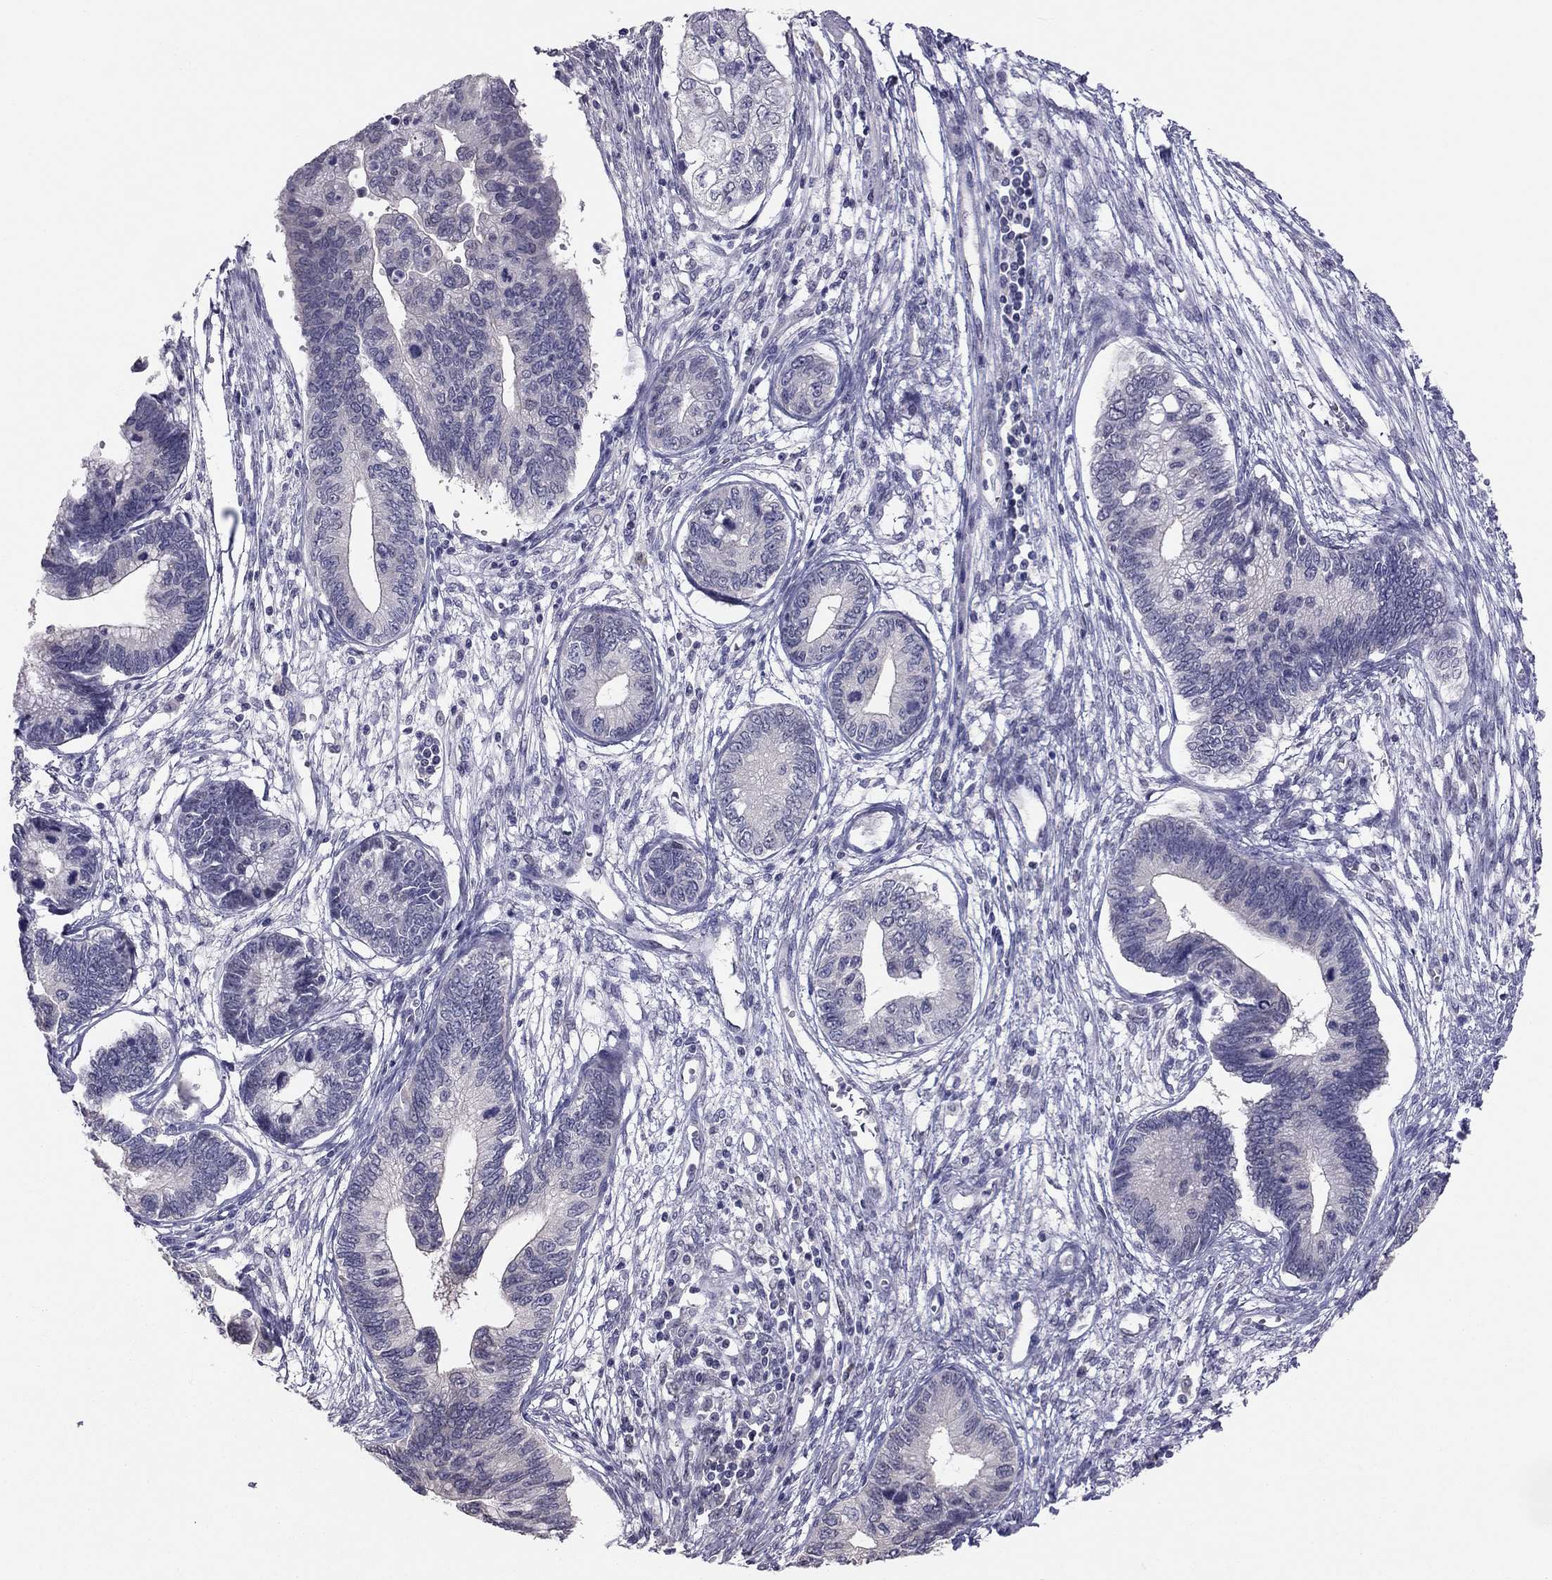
{"staining": {"intensity": "negative", "quantity": "none", "location": "none"}, "tissue": "cervical cancer", "cell_type": "Tumor cells", "image_type": "cancer", "snomed": [{"axis": "morphology", "description": "Adenocarcinoma, NOS"}, {"axis": "topography", "description": "Cervix"}], "caption": "IHC of human cervical cancer demonstrates no expression in tumor cells.", "gene": "HSF2BP", "patient": {"sex": "female", "age": 44}}